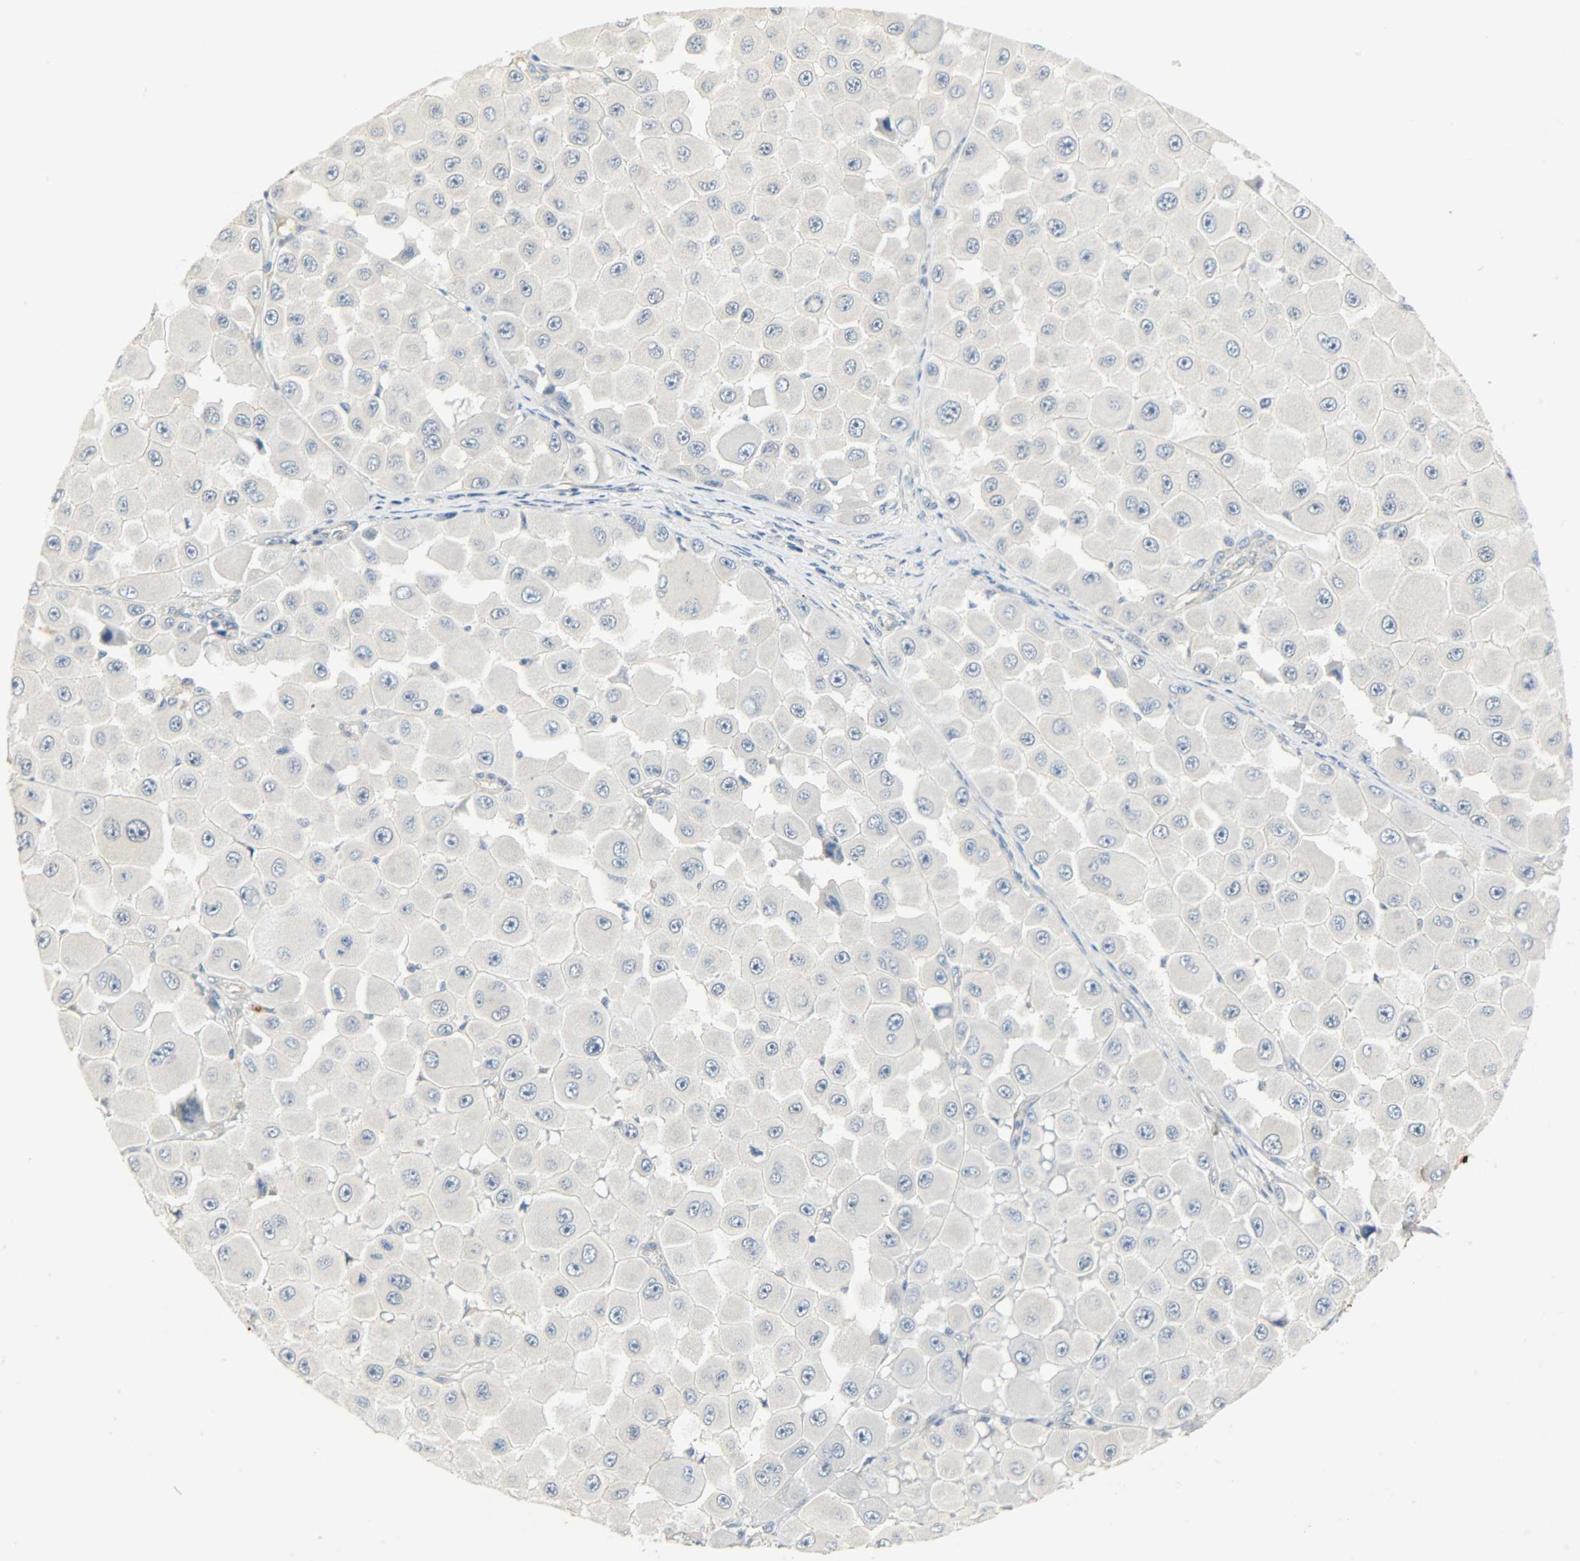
{"staining": {"intensity": "weak", "quantity": "25%-75%", "location": "cytoplasmic/membranous,nuclear"}, "tissue": "melanoma", "cell_type": "Tumor cells", "image_type": "cancer", "snomed": [{"axis": "morphology", "description": "Malignant melanoma, NOS"}, {"axis": "topography", "description": "Skin"}], "caption": "Malignant melanoma tissue displays weak cytoplasmic/membranous and nuclear positivity in about 25%-75% of tumor cells The staining is performed using DAB brown chromogen to label protein expression. The nuclei are counter-stained blue using hematoxylin.", "gene": "USP13", "patient": {"sex": "female", "age": 81}}